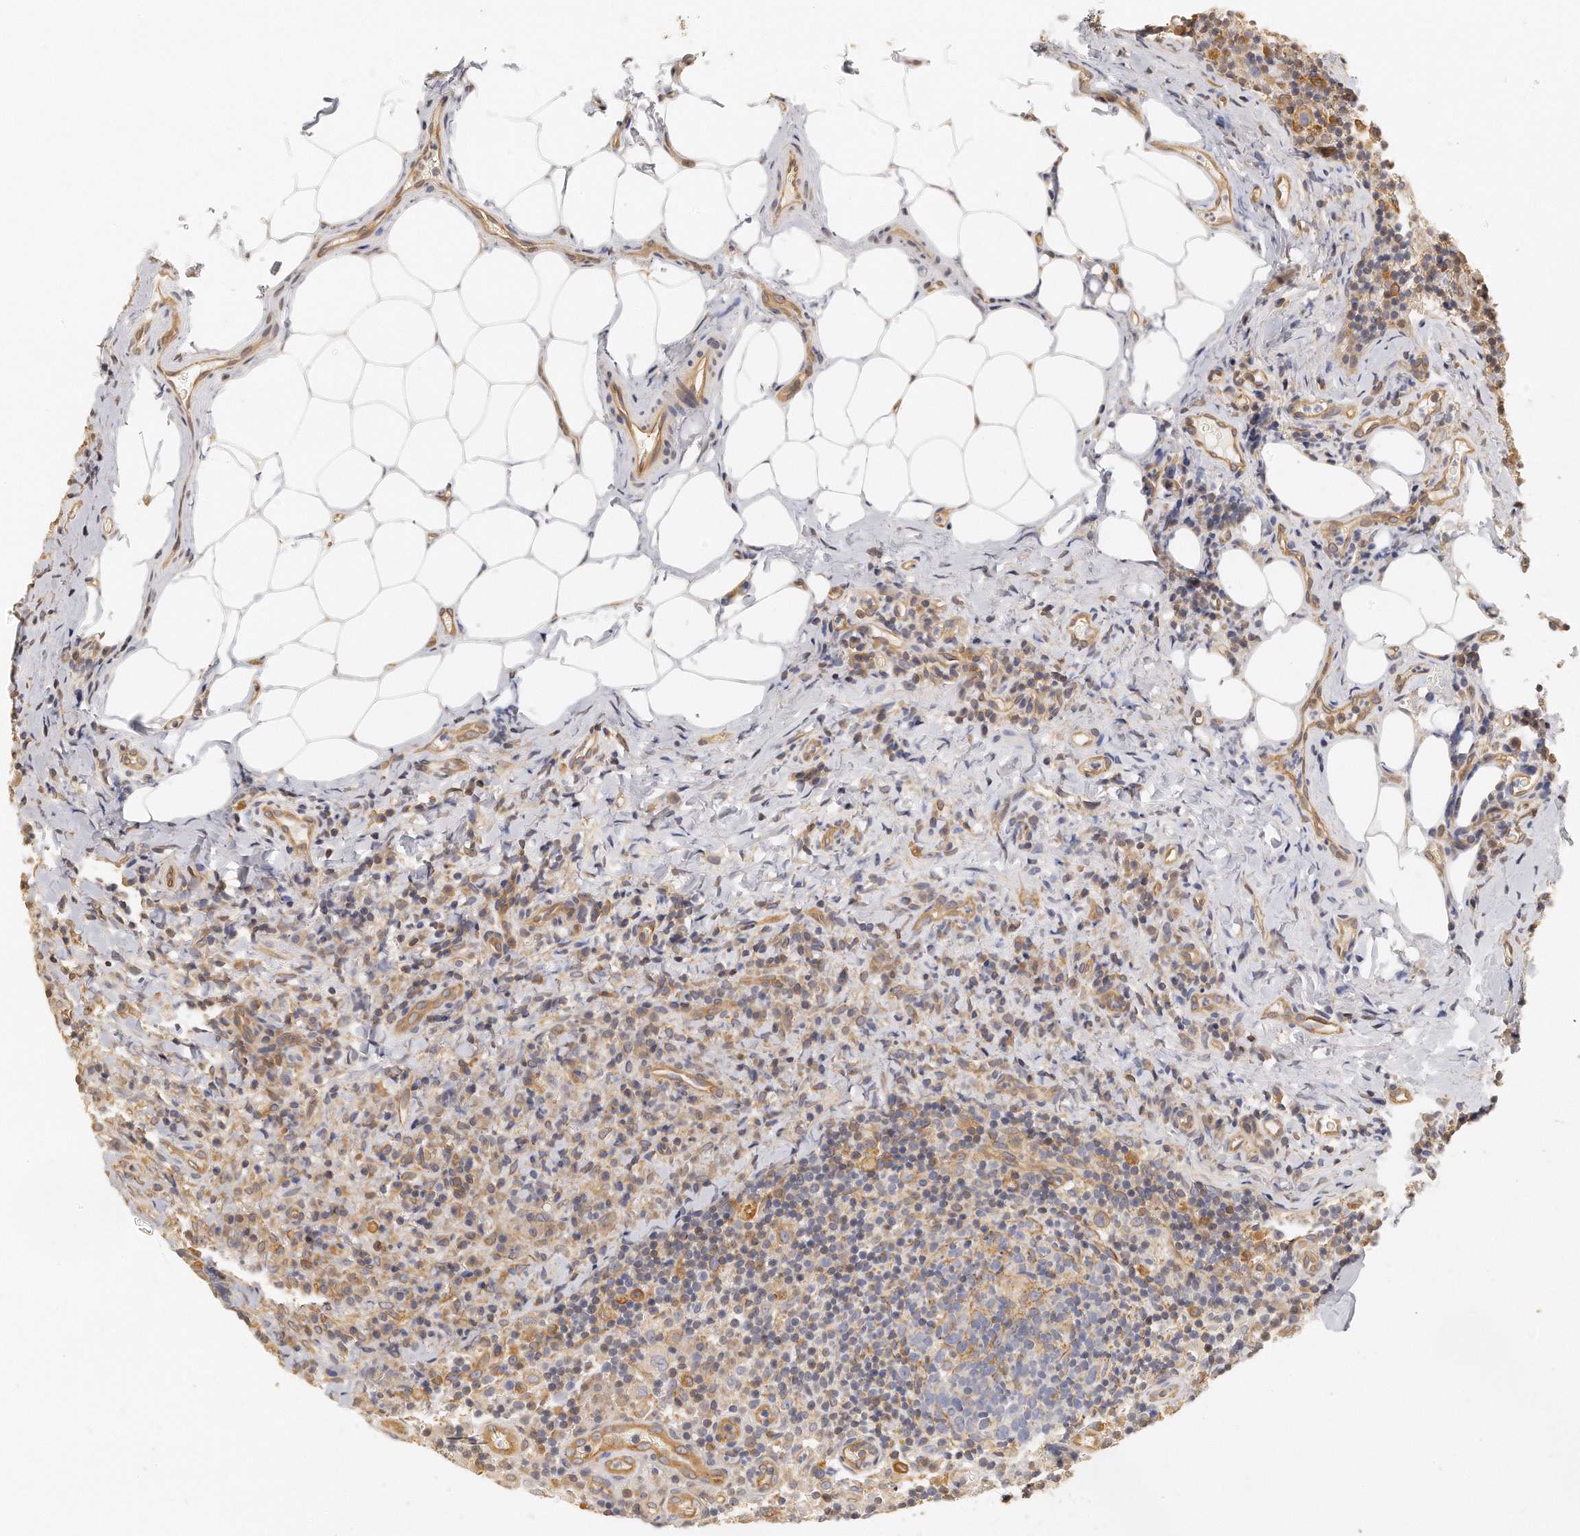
{"staining": {"intensity": "negative", "quantity": "none", "location": "none"}, "tissue": "lymph node", "cell_type": "Germinal center cells", "image_type": "normal", "snomed": [{"axis": "morphology", "description": "Normal tissue, NOS"}, {"axis": "morphology", "description": "Inflammation, NOS"}, {"axis": "topography", "description": "Lymph node"}], "caption": "This is an immunohistochemistry (IHC) image of benign human lymph node. There is no expression in germinal center cells.", "gene": "CHST7", "patient": {"sex": "male", "age": 46}}